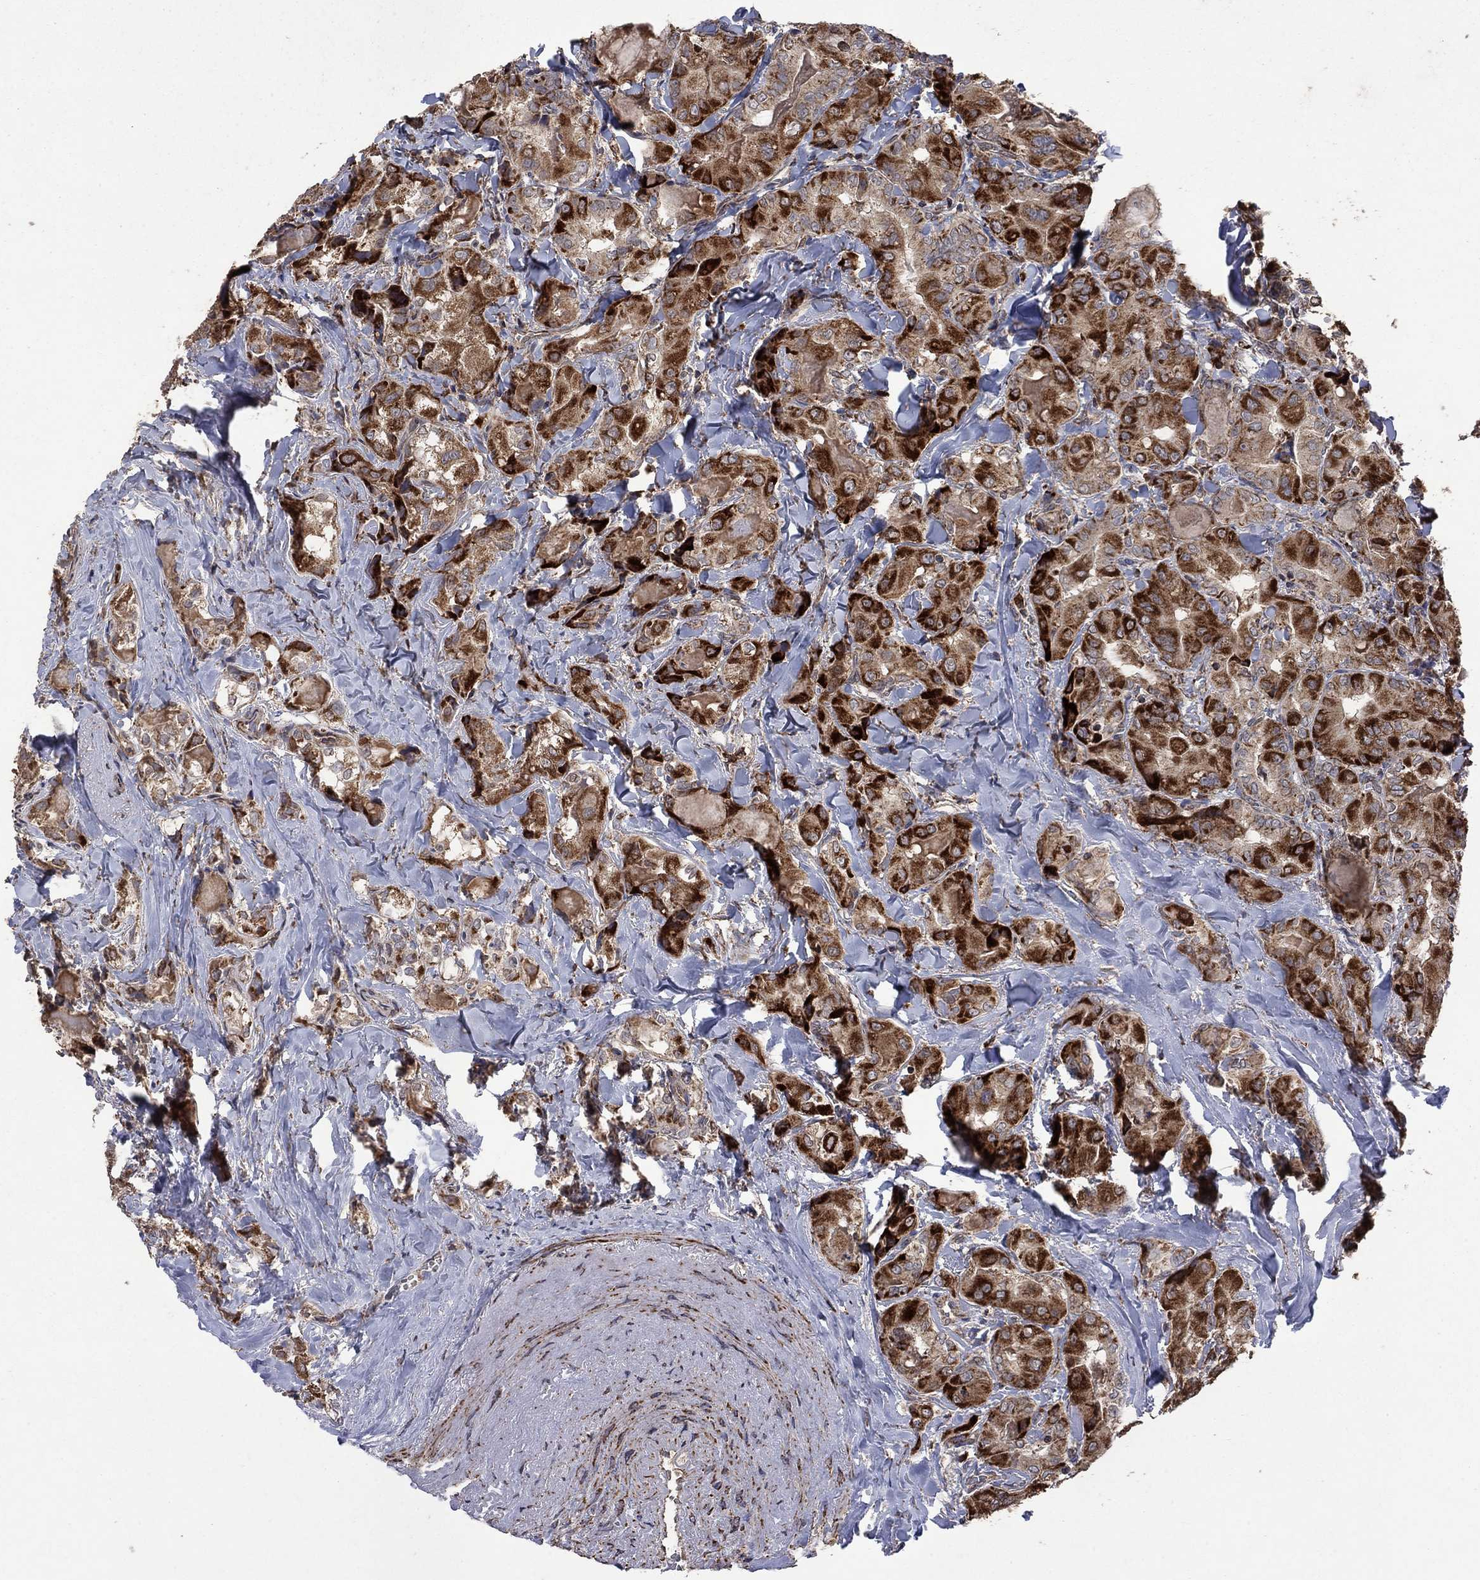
{"staining": {"intensity": "strong", "quantity": "25%-75%", "location": "cytoplasmic/membranous"}, "tissue": "thyroid cancer", "cell_type": "Tumor cells", "image_type": "cancer", "snomed": [{"axis": "morphology", "description": "Normal tissue, NOS"}, {"axis": "morphology", "description": "Papillary adenocarcinoma, NOS"}, {"axis": "topography", "description": "Thyroid gland"}], "caption": "Human thyroid cancer (papillary adenocarcinoma) stained with a brown dye demonstrates strong cytoplasmic/membranous positive positivity in approximately 25%-75% of tumor cells.", "gene": "DPH1", "patient": {"sex": "female", "age": 66}}